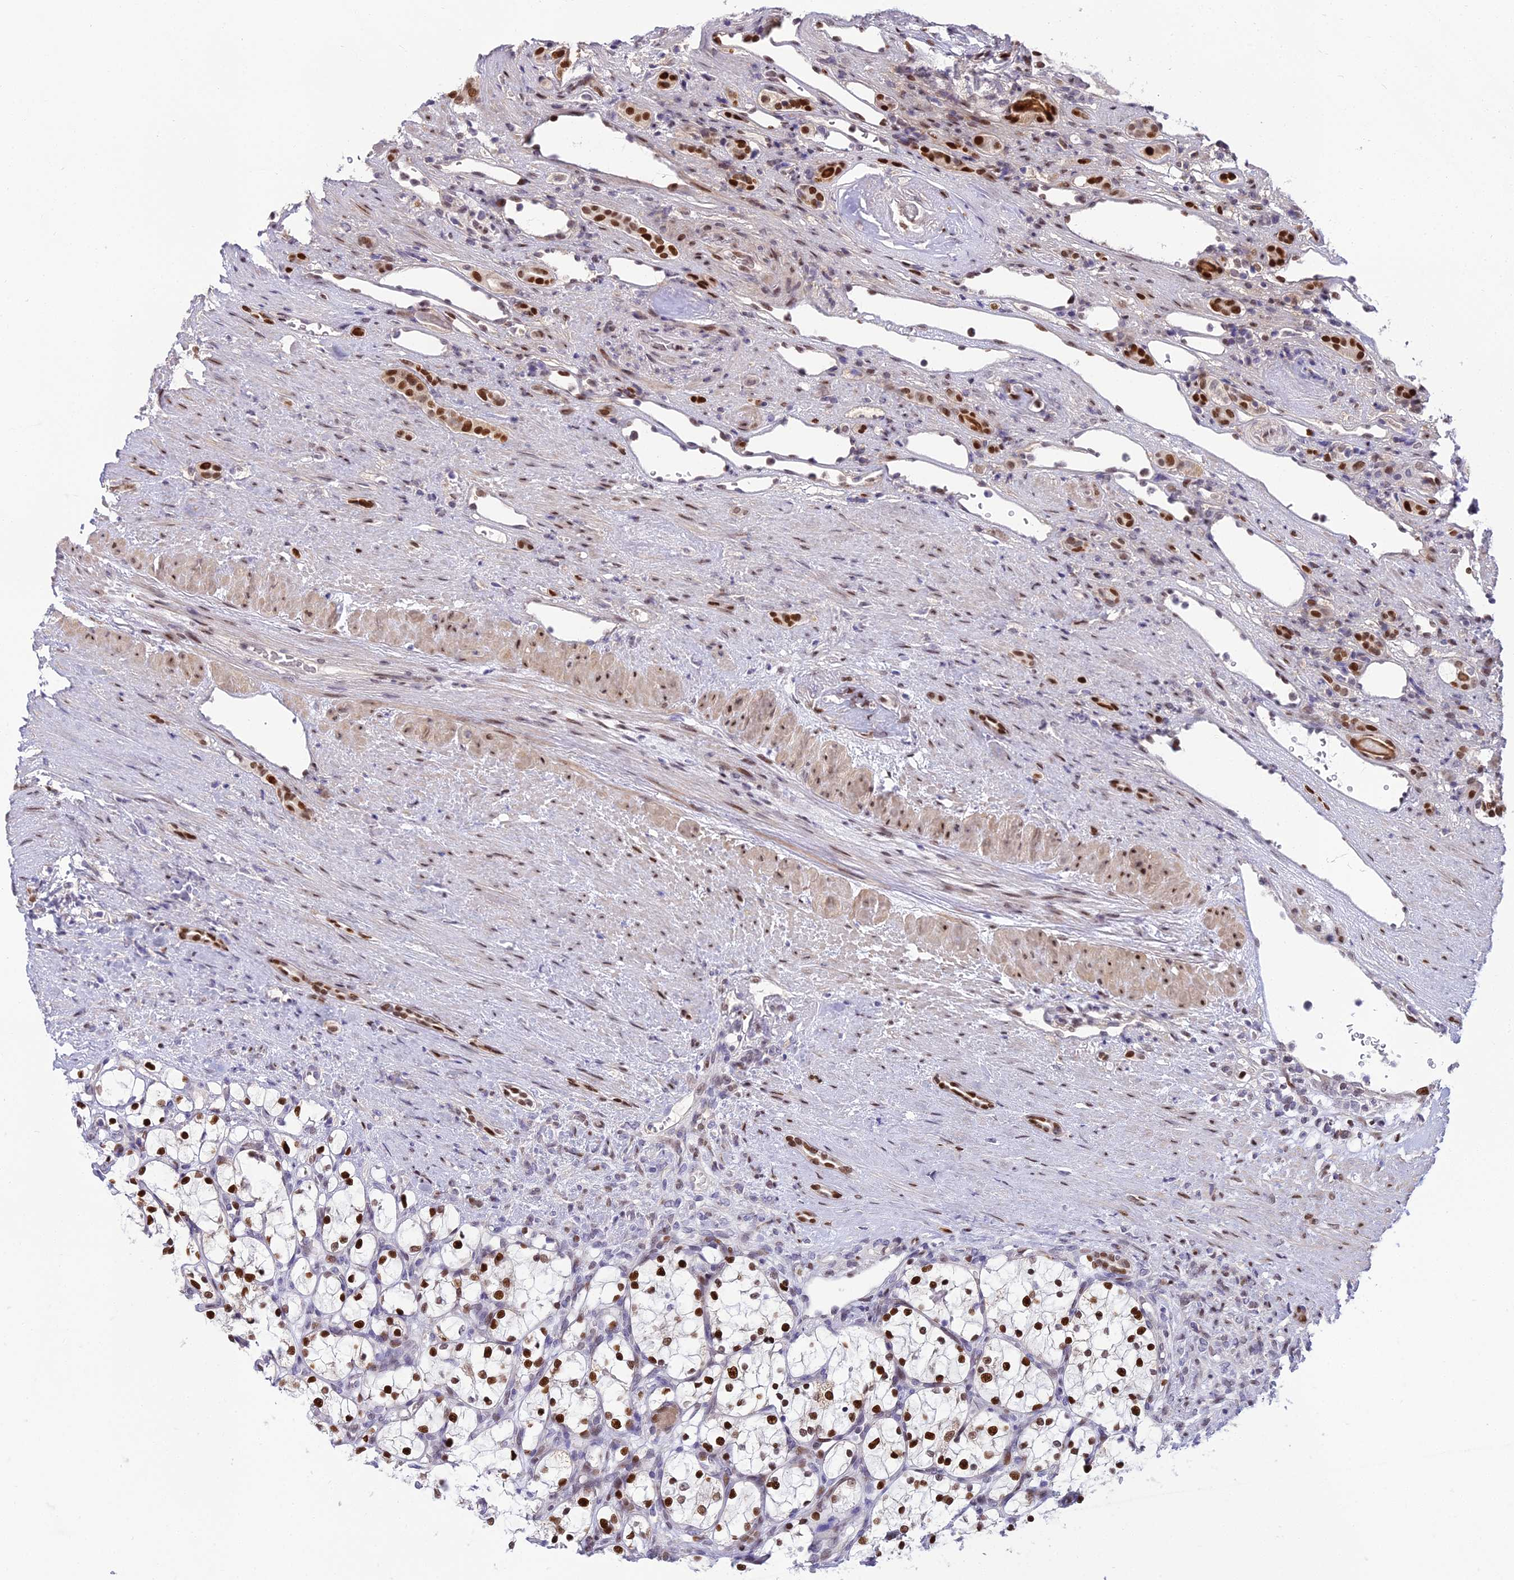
{"staining": {"intensity": "strong", "quantity": ">75%", "location": "nuclear"}, "tissue": "renal cancer", "cell_type": "Tumor cells", "image_type": "cancer", "snomed": [{"axis": "morphology", "description": "Adenocarcinoma, NOS"}, {"axis": "topography", "description": "Kidney"}], "caption": "Strong nuclear staining is seen in approximately >75% of tumor cells in renal adenocarcinoma.", "gene": "ZNF707", "patient": {"sex": "female", "age": 69}}